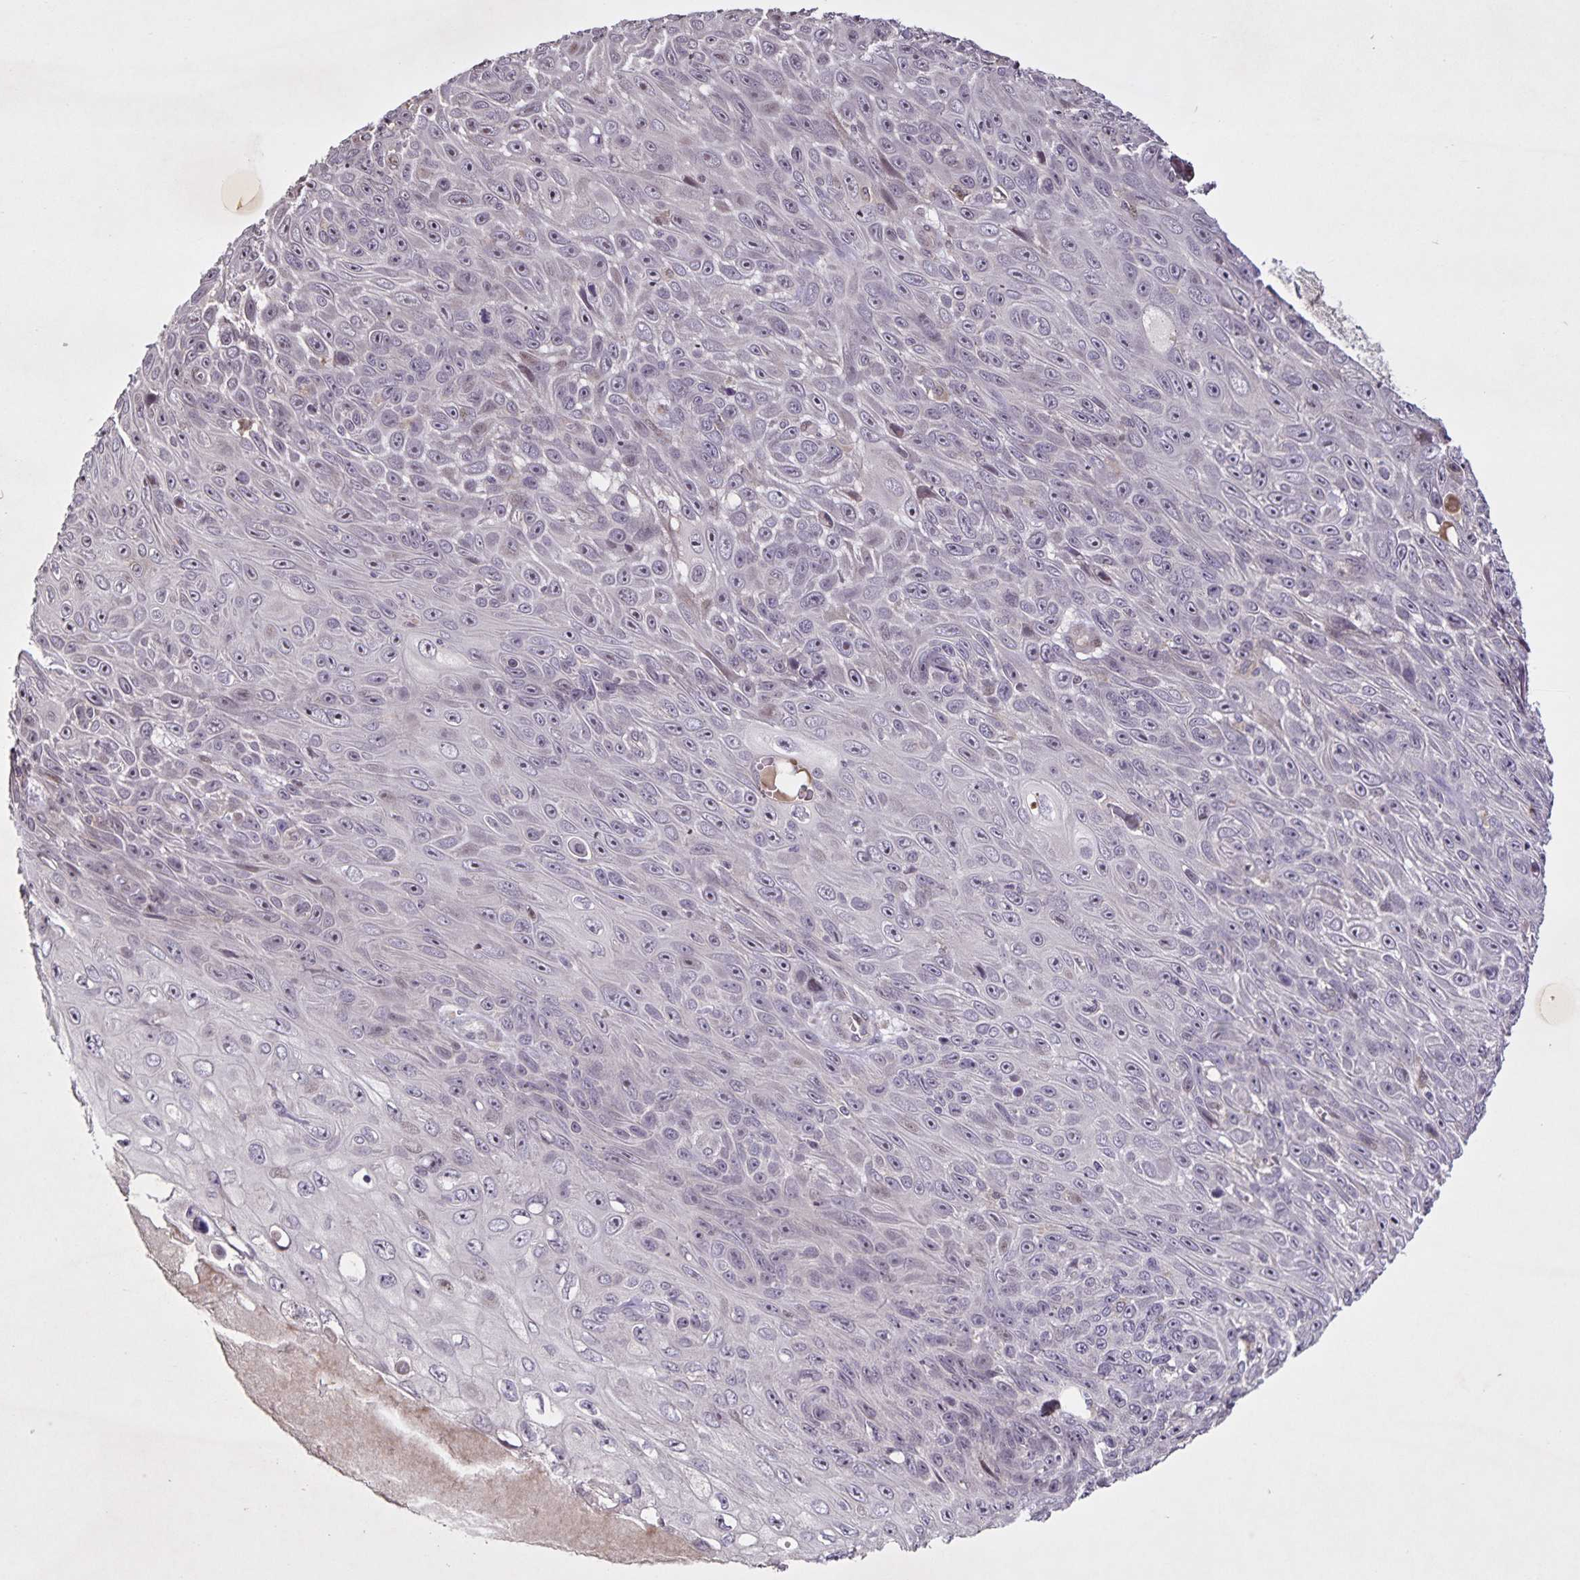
{"staining": {"intensity": "negative", "quantity": "none", "location": "none"}, "tissue": "skin cancer", "cell_type": "Tumor cells", "image_type": "cancer", "snomed": [{"axis": "morphology", "description": "Squamous cell carcinoma, NOS"}, {"axis": "topography", "description": "Skin"}], "caption": "Tumor cells show no significant staining in skin squamous cell carcinoma. (DAB (3,3'-diaminobenzidine) immunohistochemistry (IHC), high magnification).", "gene": "GDF2", "patient": {"sex": "male", "age": 82}}